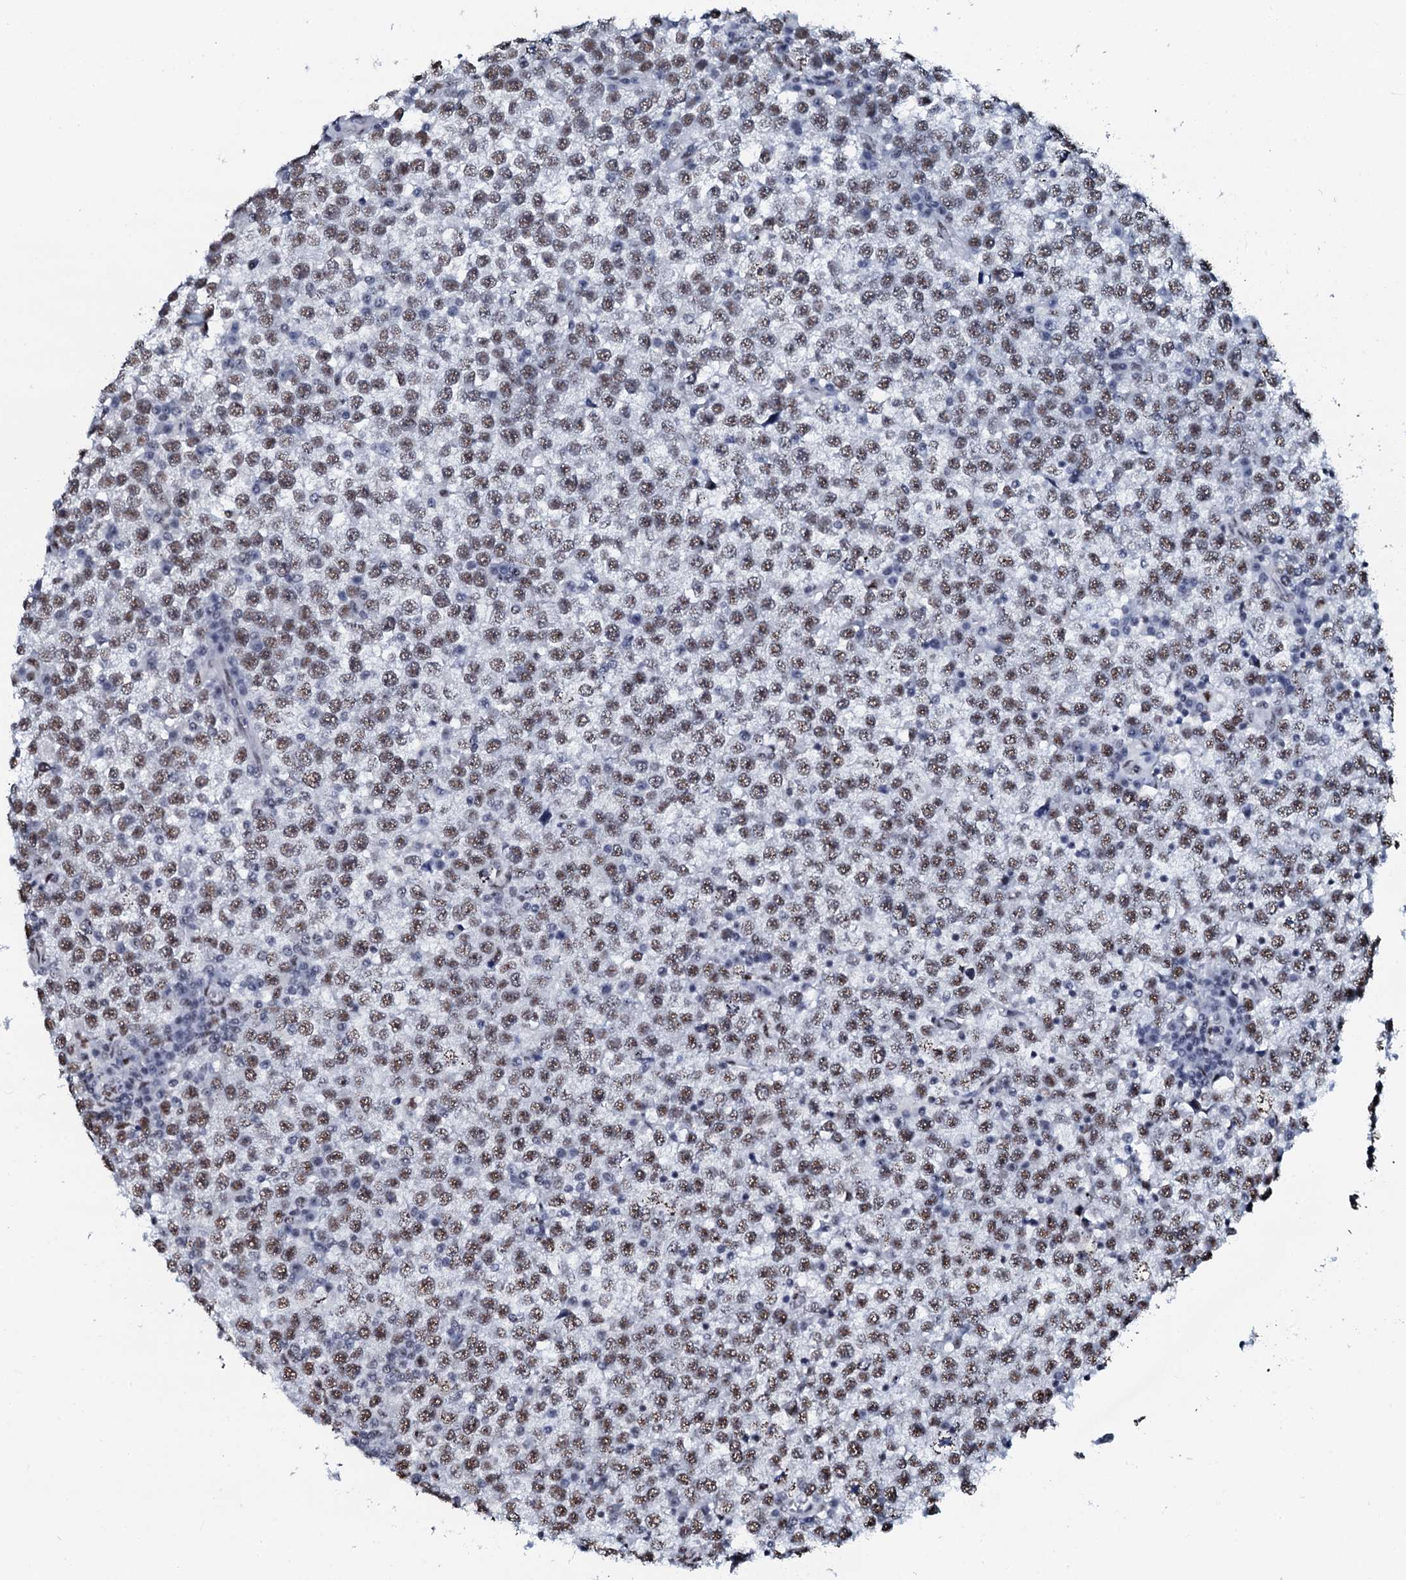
{"staining": {"intensity": "moderate", "quantity": ">75%", "location": "nuclear"}, "tissue": "testis cancer", "cell_type": "Tumor cells", "image_type": "cancer", "snomed": [{"axis": "morphology", "description": "Seminoma, NOS"}, {"axis": "topography", "description": "Testis"}], "caption": "Testis seminoma stained for a protein (brown) shows moderate nuclear positive staining in about >75% of tumor cells.", "gene": "NKAPD1", "patient": {"sex": "male", "age": 65}}